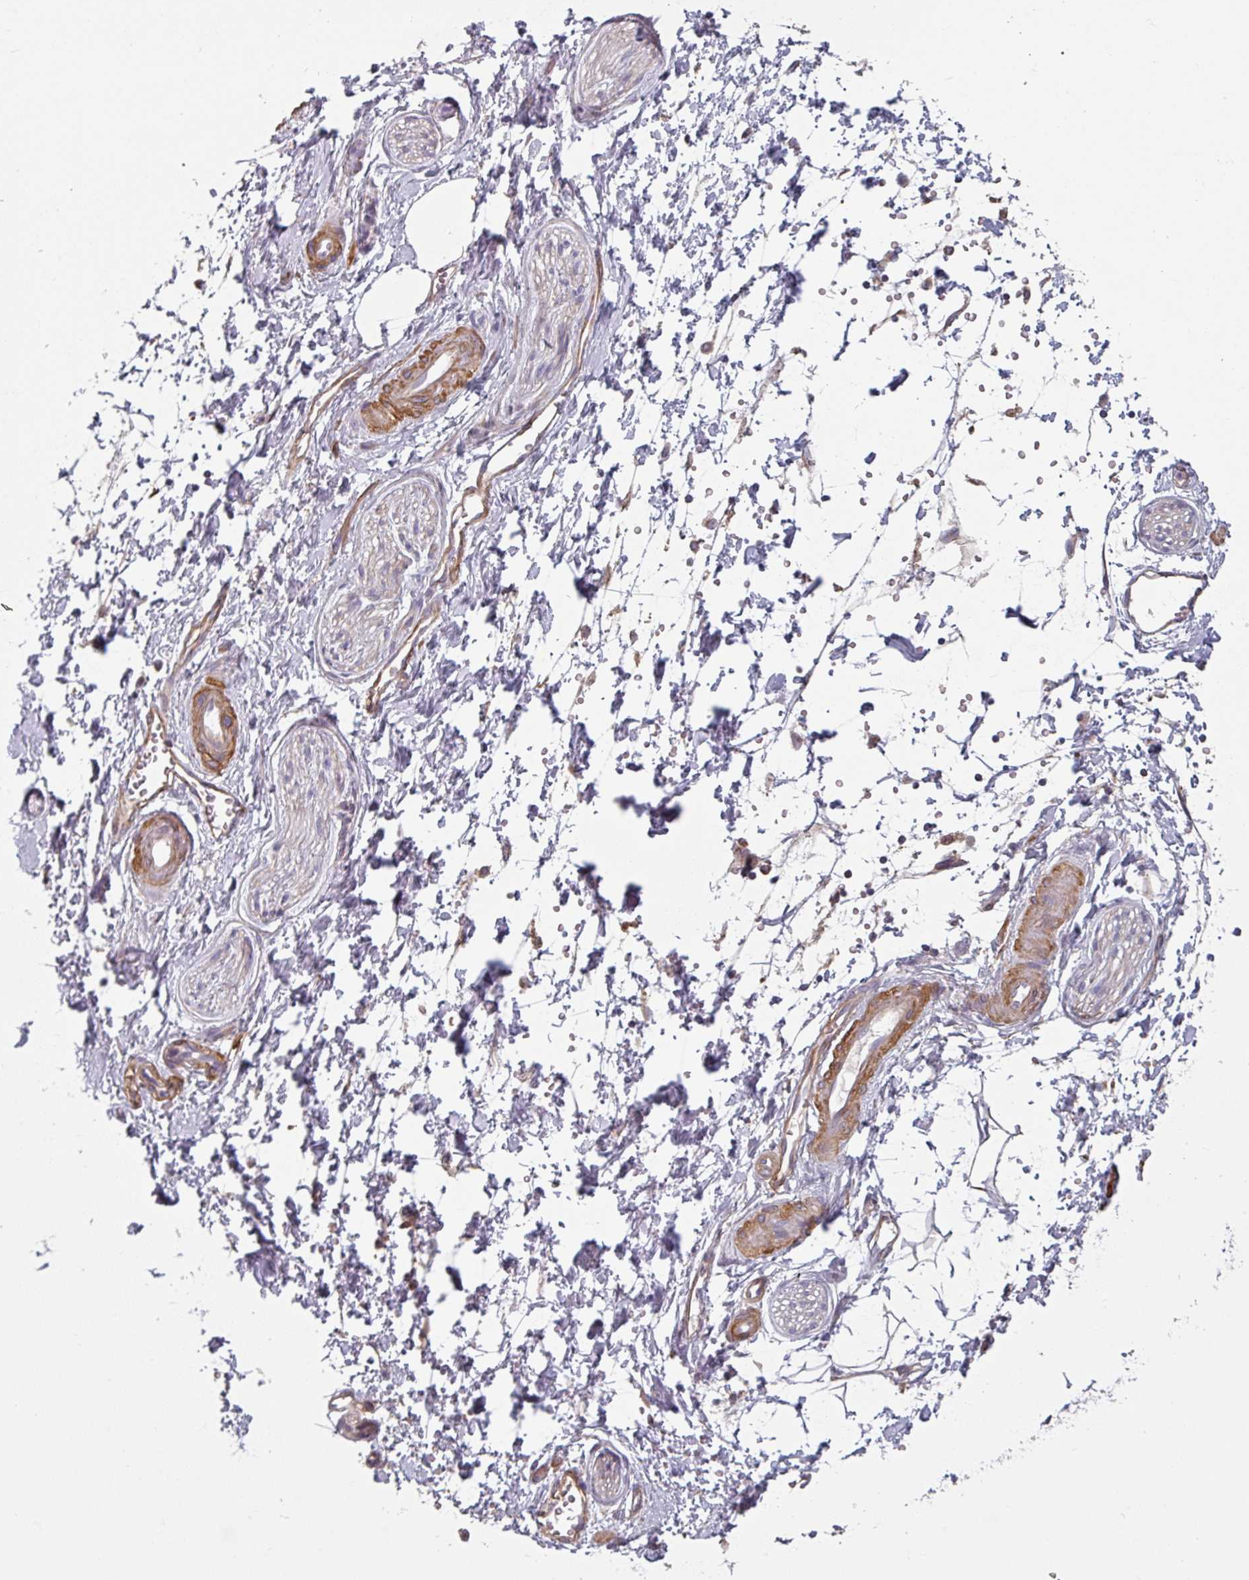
{"staining": {"intensity": "moderate", "quantity": "<25%", "location": "cytoplasmic/membranous"}, "tissue": "adipose tissue", "cell_type": "Adipocytes", "image_type": "normal", "snomed": [{"axis": "morphology", "description": "Normal tissue, NOS"}, {"axis": "topography", "description": "Prostate"}, {"axis": "topography", "description": "Peripheral nerve tissue"}], "caption": "Adipose tissue stained with a brown dye exhibits moderate cytoplasmic/membranous positive expression in approximately <25% of adipocytes.", "gene": "GSTA1", "patient": {"sex": "male", "age": 55}}